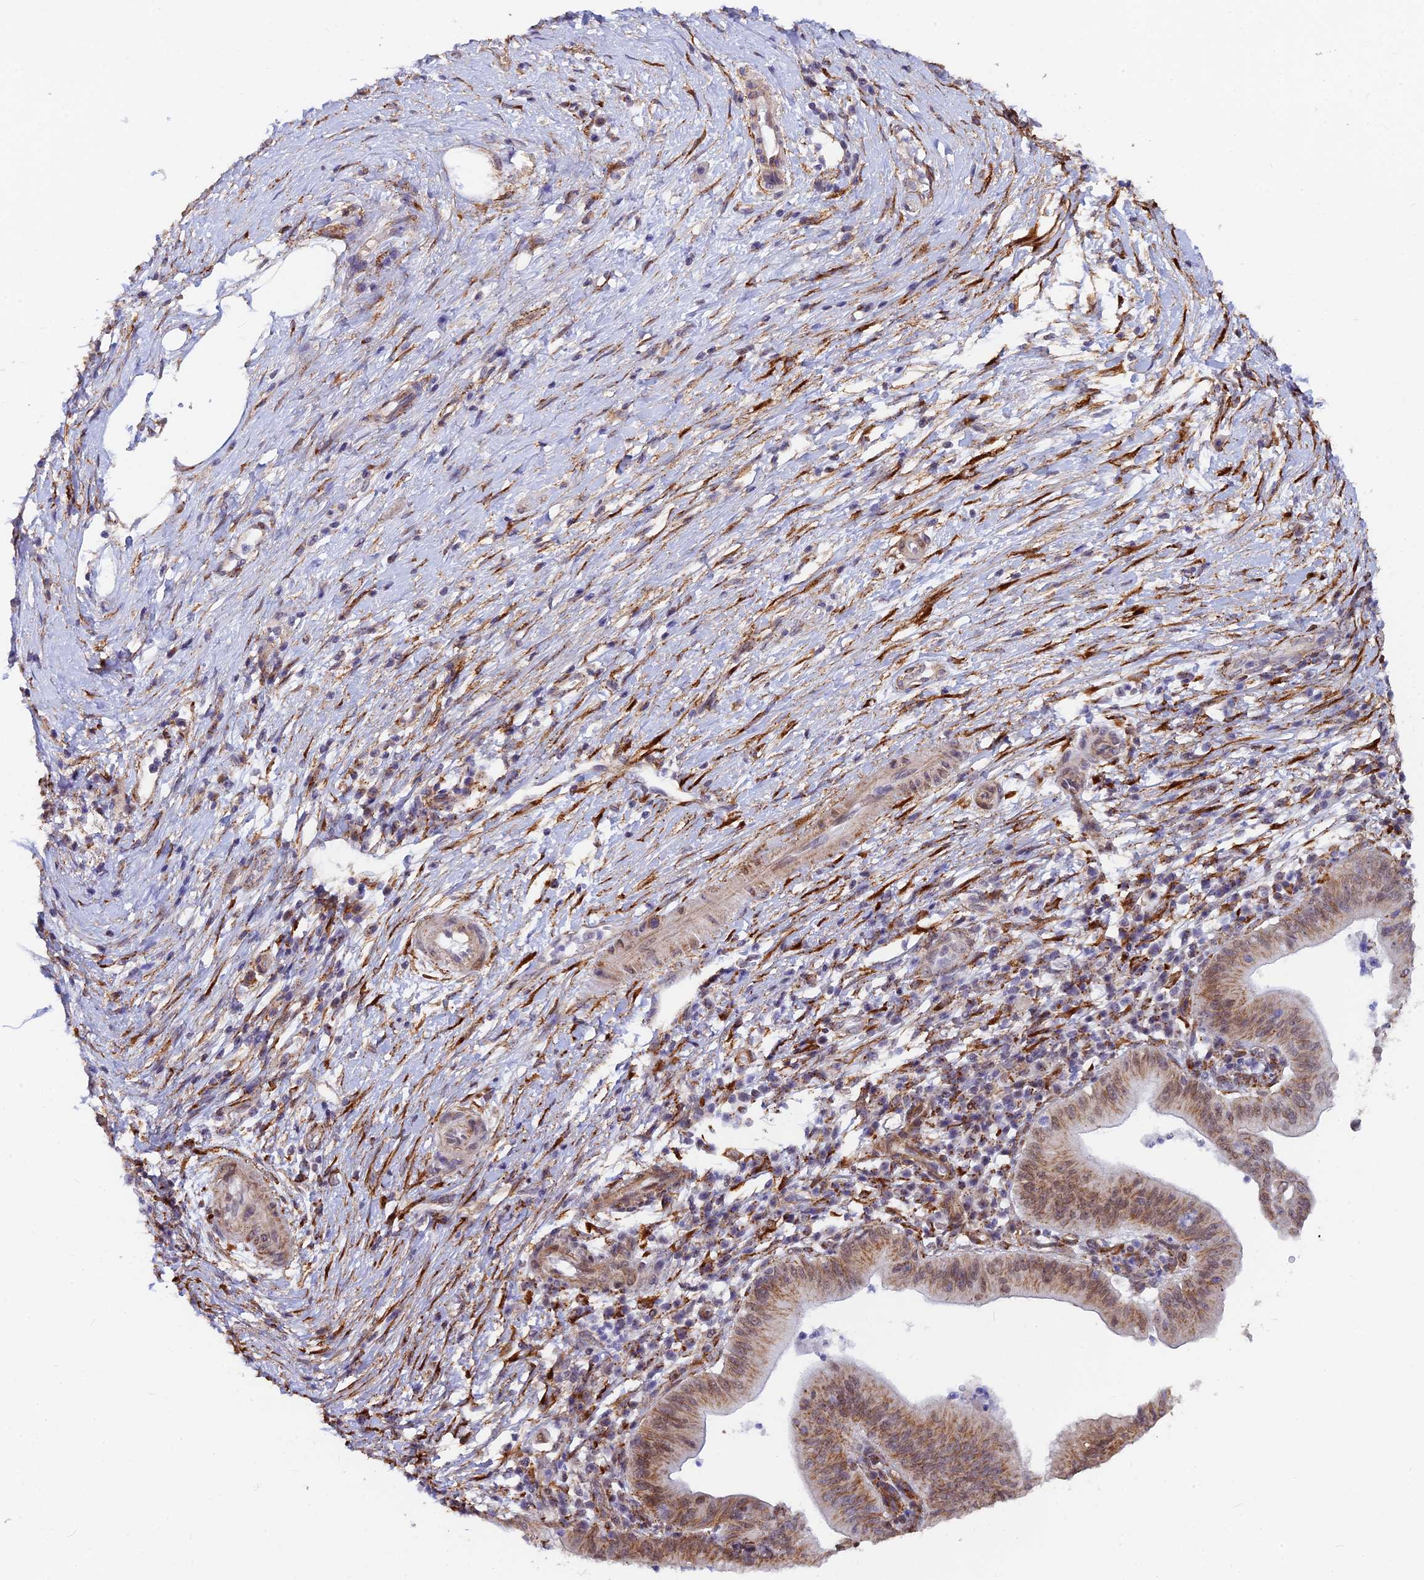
{"staining": {"intensity": "moderate", "quantity": ">75%", "location": "cytoplasmic/membranous,nuclear"}, "tissue": "pancreatic cancer", "cell_type": "Tumor cells", "image_type": "cancer", "snomed": [{"axis": "morphology", "description": "Adenocarcinoma, NOS"}, {"axis": "topography", "description": "Pancreas"}], "caption": "Immunohistochemistry (IHC) micrograph of pancreatic adenocarcinoma stained for a protein (brown), which shows medium levels of moderate cytoplasmic/membranous and nuclear positivity in about >75% of tumor cells.", "gene": "VSTM2L", "patient": {"sex": "male", "age": 68}}